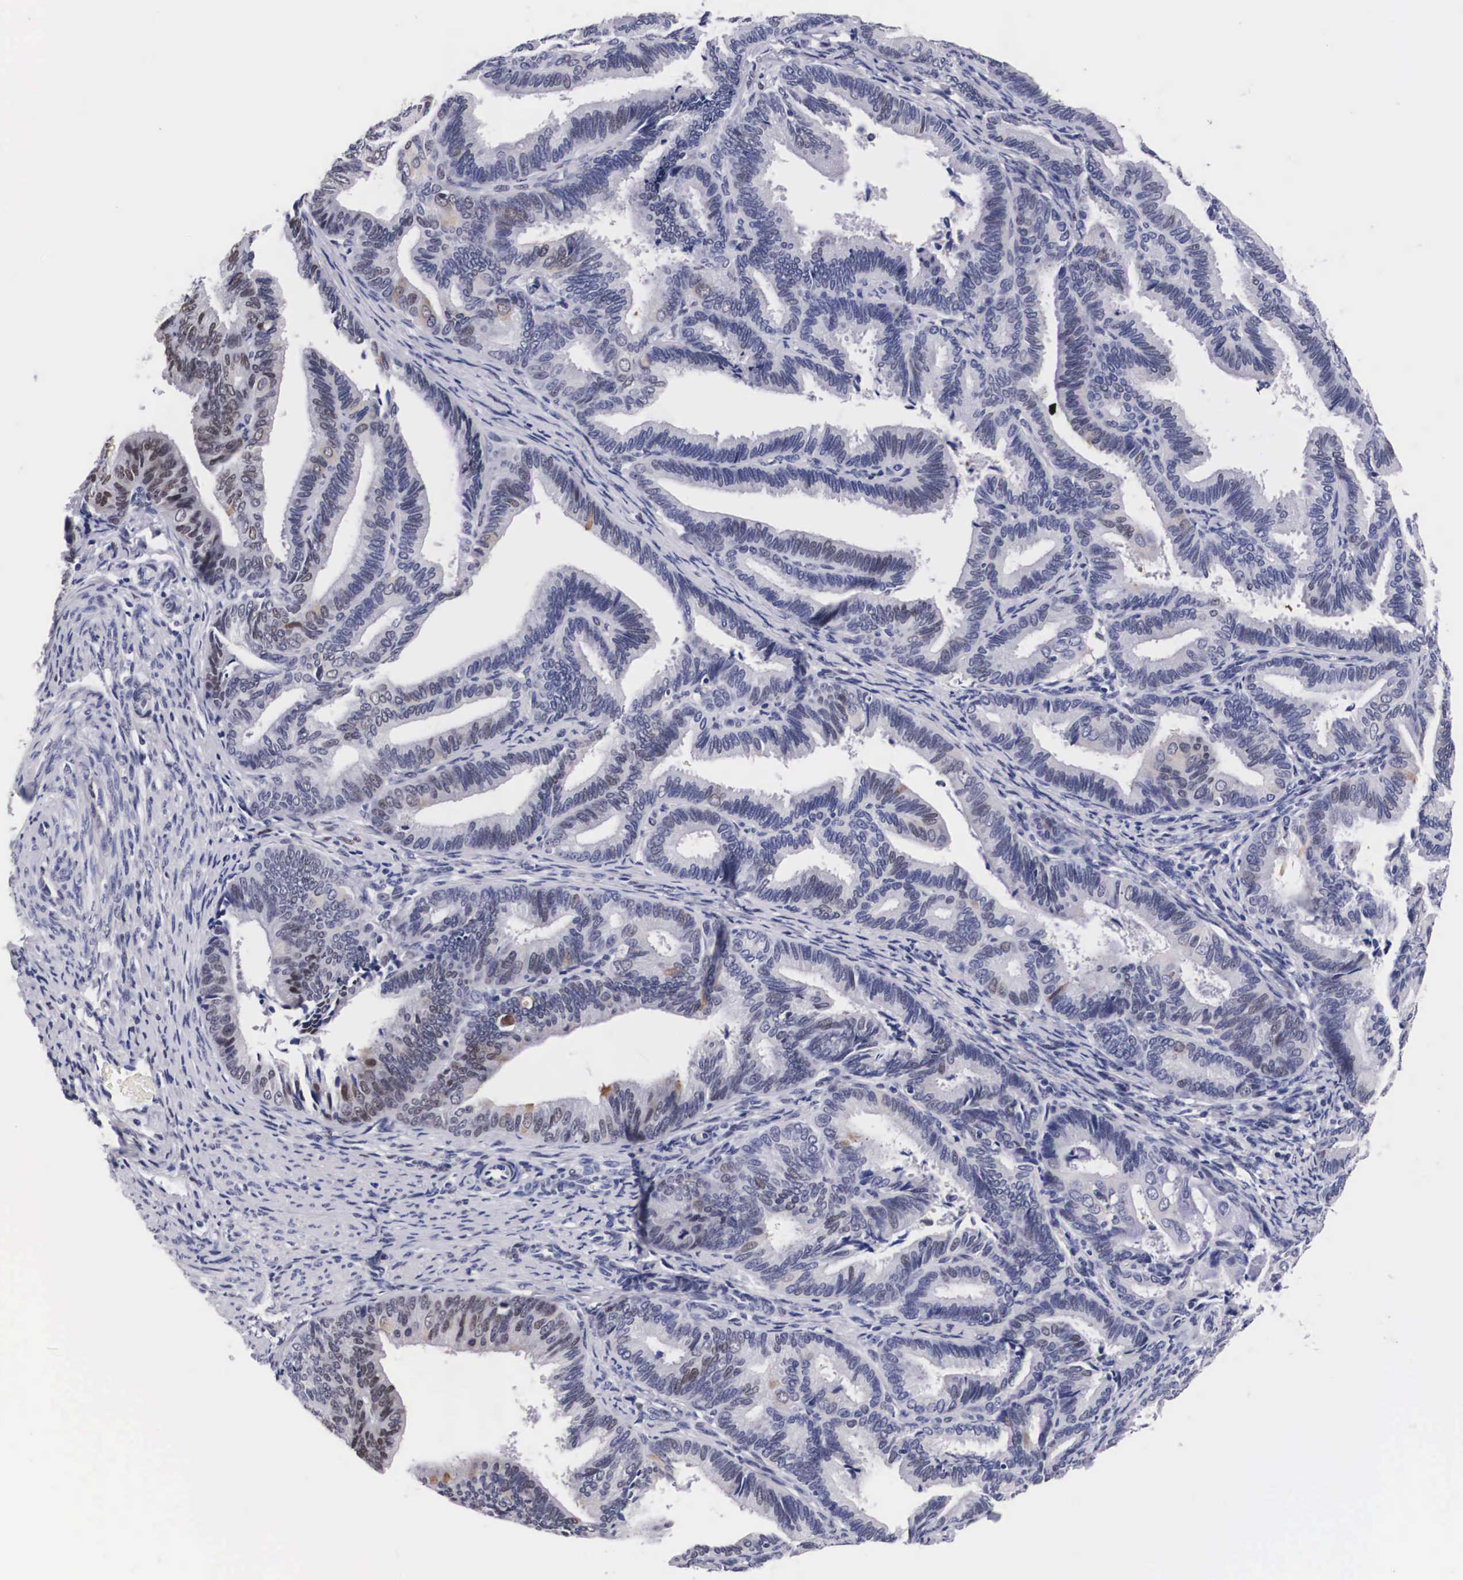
{"staining": {"intensity": "weak", "quantity": "<25%", "location": "nuclear"}, "tissue": "endometrial cancer", "cell_type": "Tumor cells", "image_type": "cancer", "snomed": [{"axis": "morphology", "description": "Adenocarcinoma, NOS"}, {"axis": "topography", "description": "Endometrium"}], "caption": "Immunohistochemistry of human endometrial cancer displays no positivity in tumor cells.", "gene": "KHDRBS3", "patient": {"sex": "female", "age": 63}}